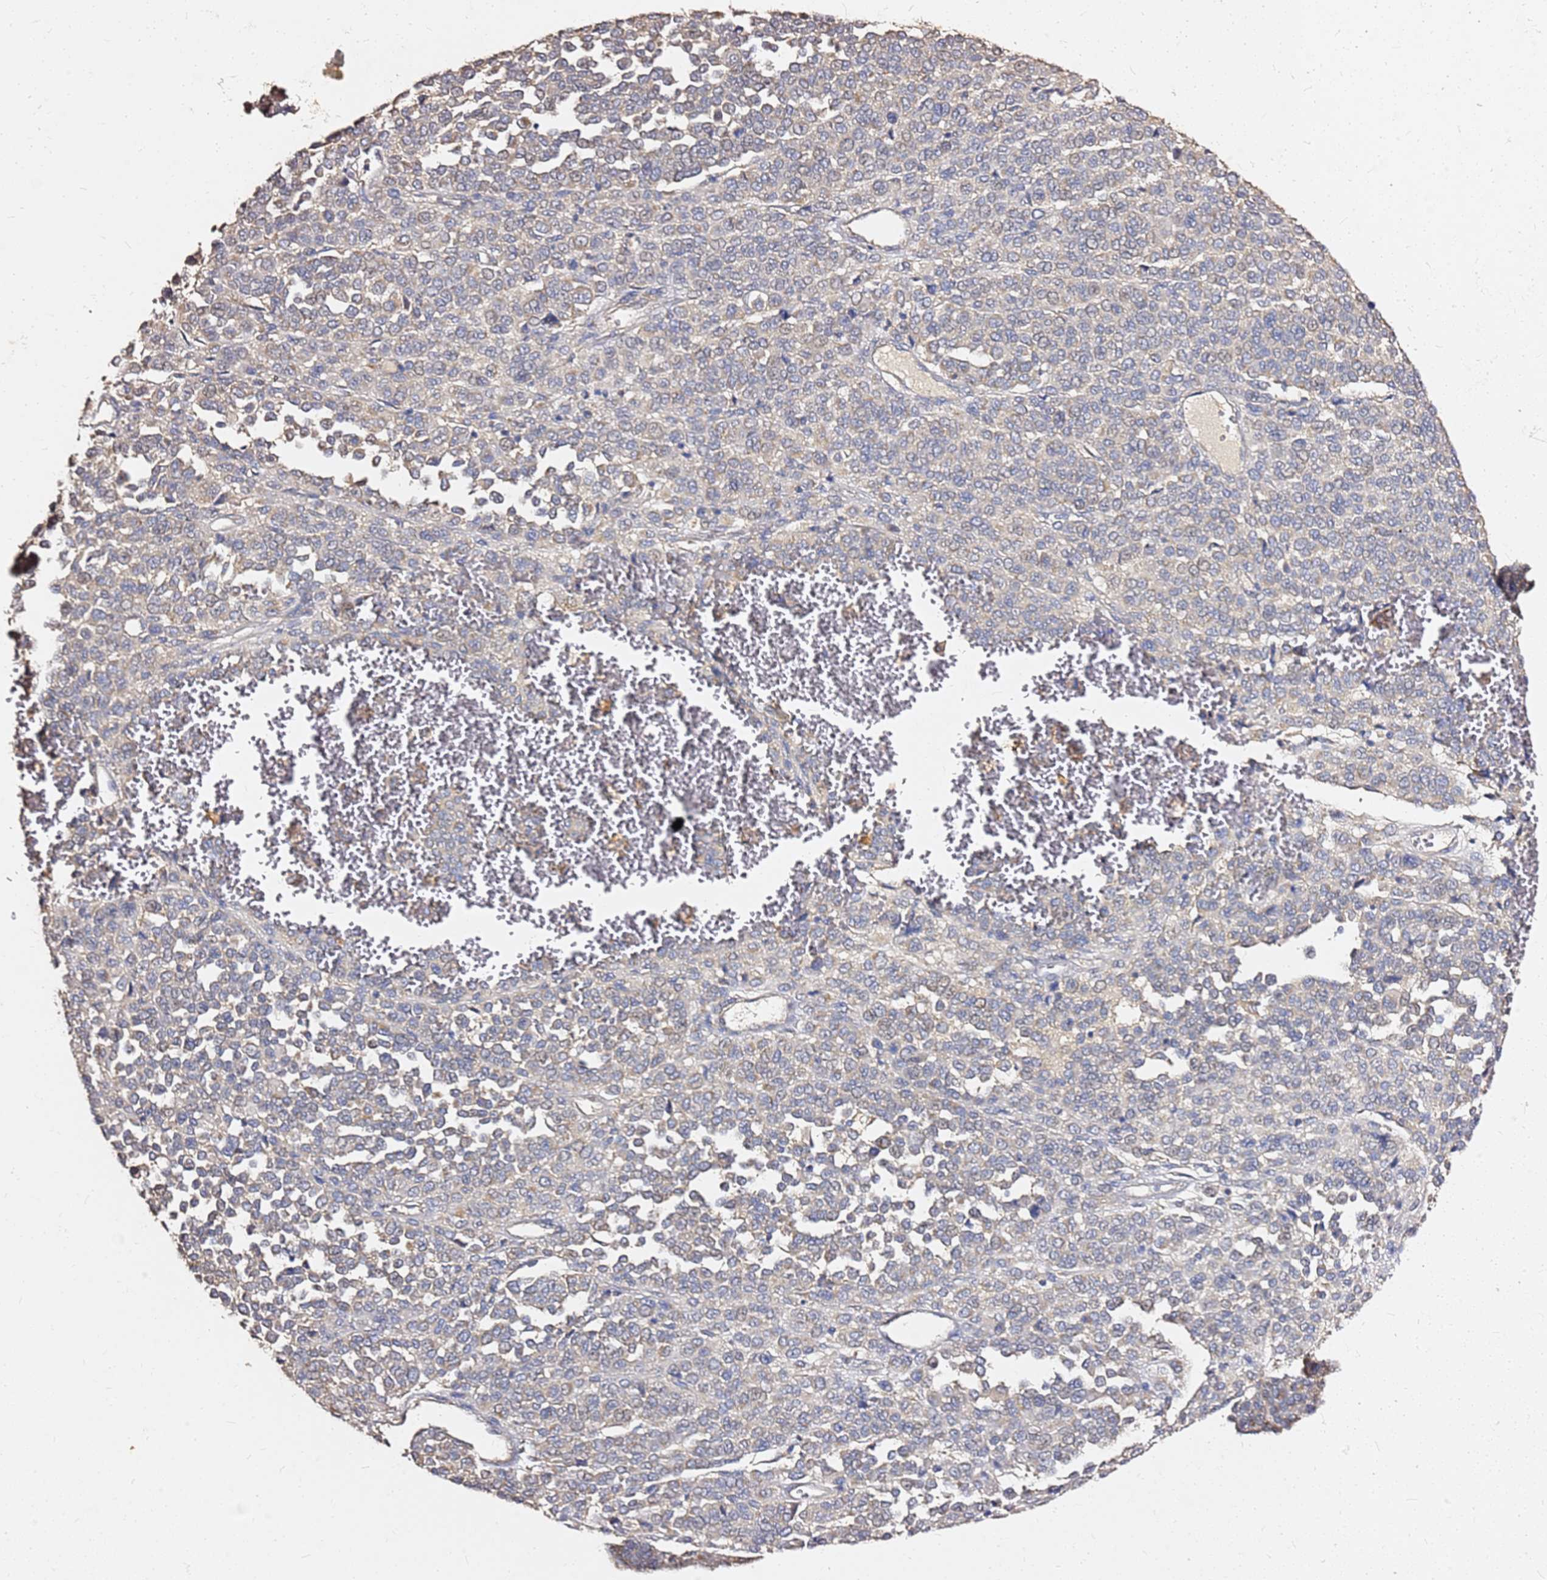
{"staining": {"intensity": "weak", "quantity": "25%-75%", "location": "cytoplasmic/membranous"}, "tissue": "melanoma", "cell_type": "Tumor cells", "image_type": "cancer", "snomed": [{"axis": "morphology", "description": "Malignant melanoma, Metastatic site"}, {"axis": "topography", "description": "Pancreas"}], "caption": "Protein expression analysis of malignant melanoma (metastatic site) exhibits weak cytoplasmic/membranous expression in approximately 25%-75% of tumor cells.", "gene": "EXD3", "patient": {"sex": "female", "age": 30}}